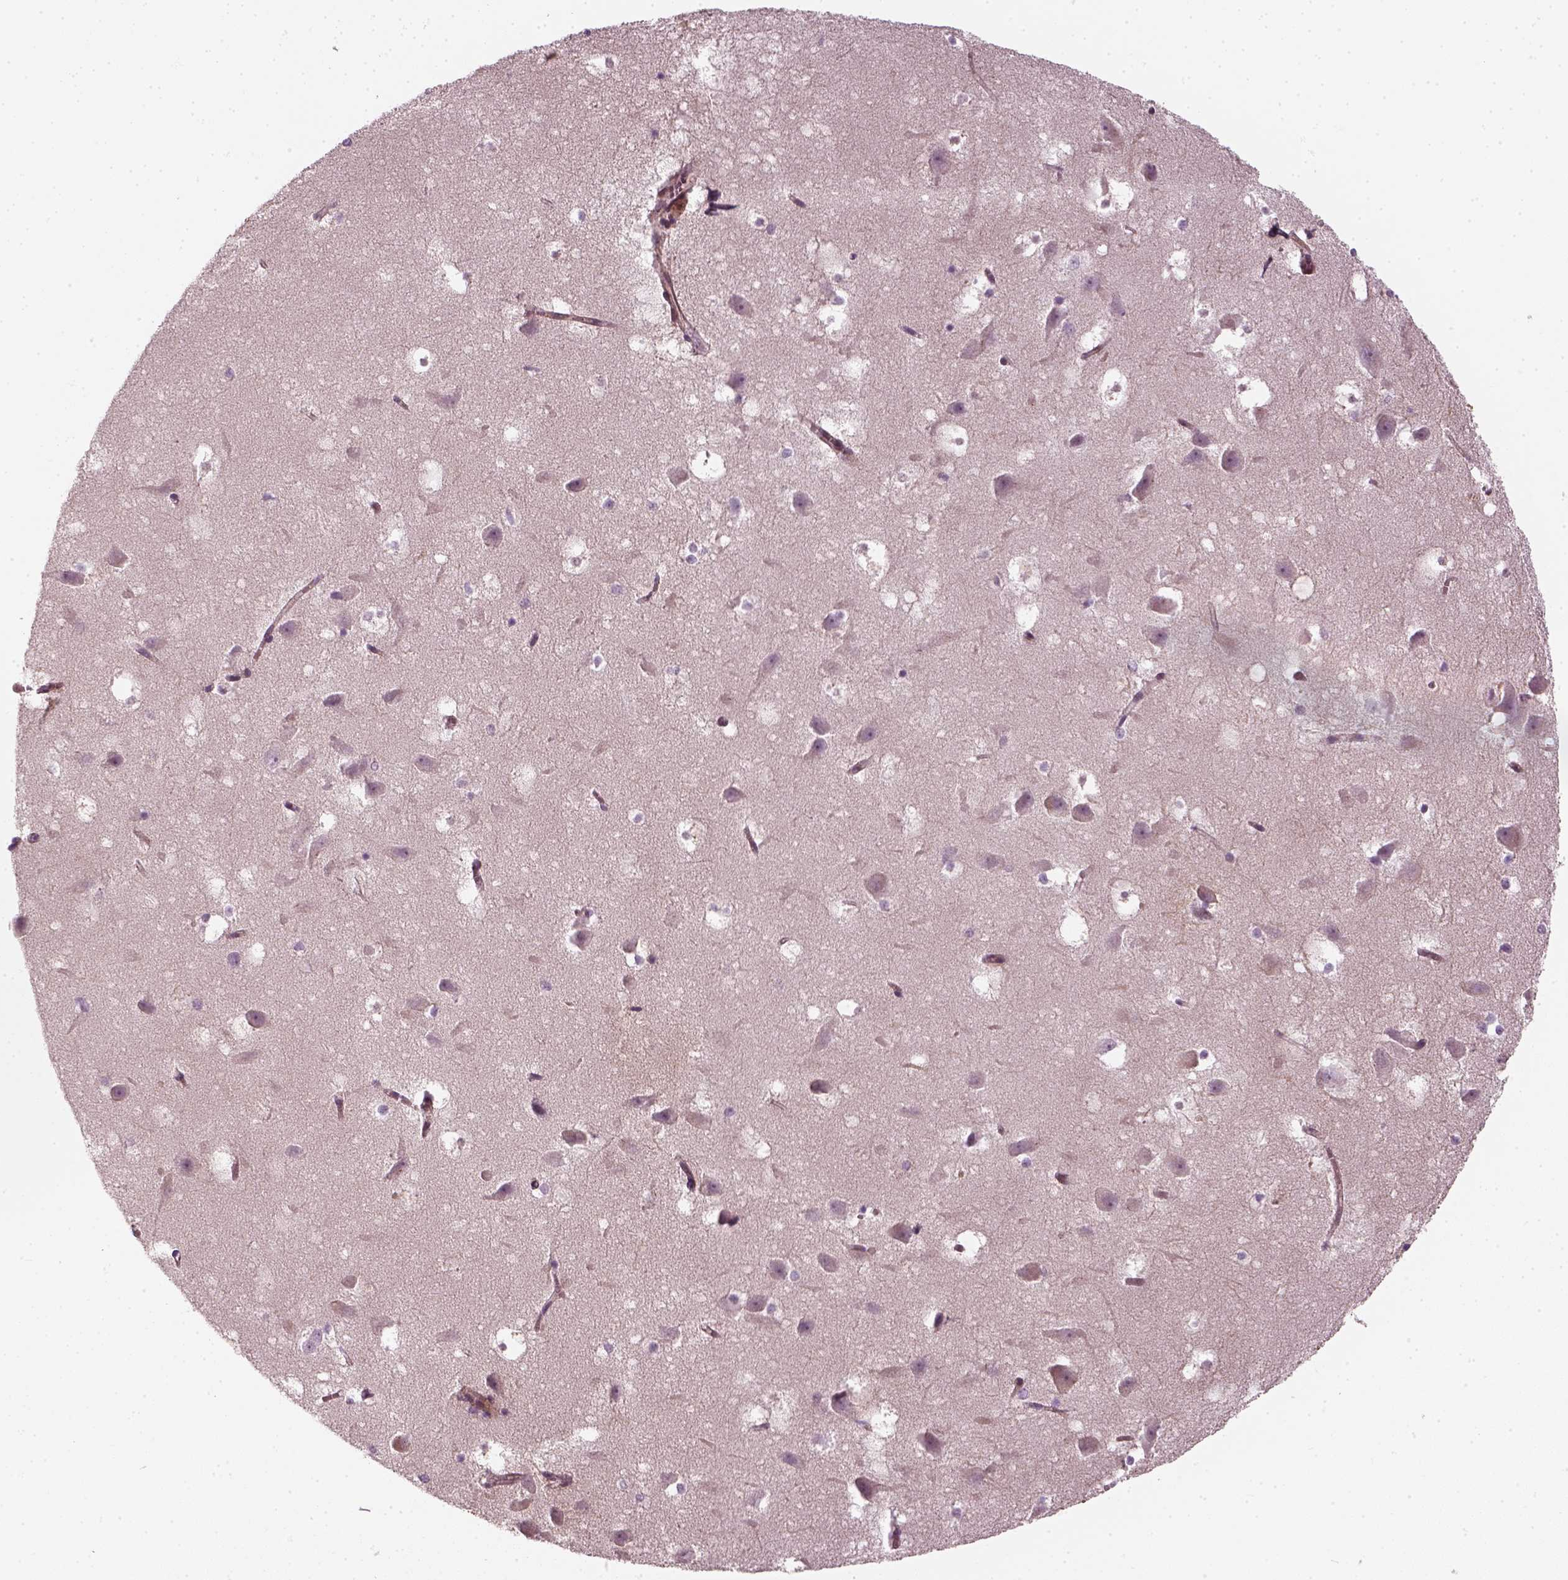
{"staining": {"intensity": "negative", "quantity": "none", "location": "none"}, "tissue": "hippocampus", "cell_type": "Glial cells", "image_type": "normal", "snomed": [{"axis": "morphology", "description": "Normal tissue, NOS"}, {"axis": "topography", "description": "Hippocampus"}], "caption": "An immunohistochemistry (IHC) micrograph of normal hippocampus is shown. There is no staining in glial cells of hippocampus.", "gene": "DNASE1L1", "patient": {"sex": "male", "age": 58}}